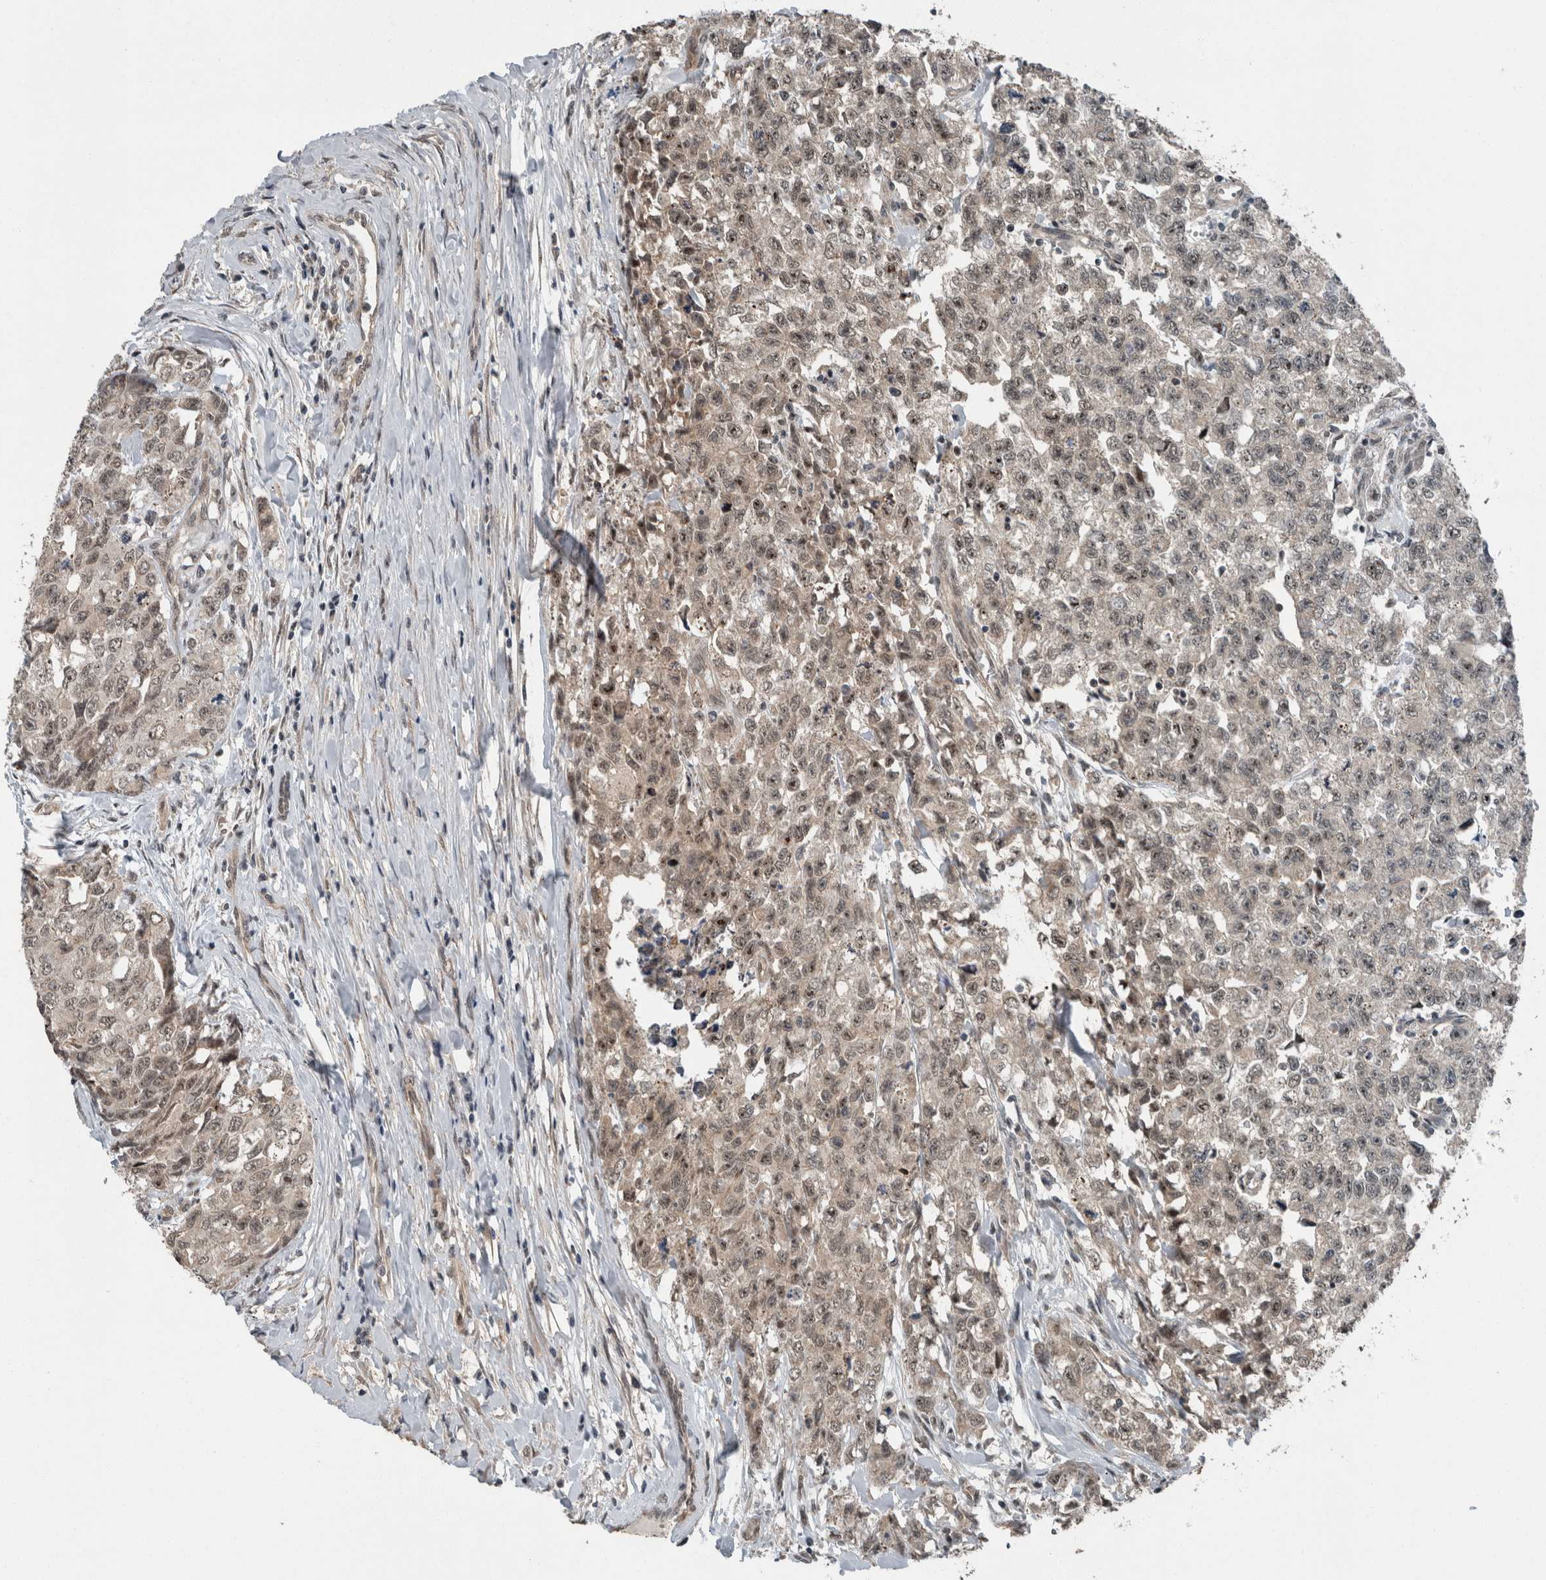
{"staining": {"intensity": "weak", "quantity": ">75%", "location": "cytoplasmic/membranous,nuclear"}, "tissue": "testis cancer", "cell_type": "Tumor cells", "image_type": "cancer", "snomed": [{"axis": "morphology", "description": "Carcinoma, Embryonal, NOS"}, {"axis": "topography", "description": "Testis"}], "caption": "IHC of human embryonal carcinoma (testis) shows low levels of weak cytoplasmic/membranous and nuclear positivity in approximately >75% of tumor cells.", "gene": "MYO1E", "patient": {"sex": "male", "age": 28}}